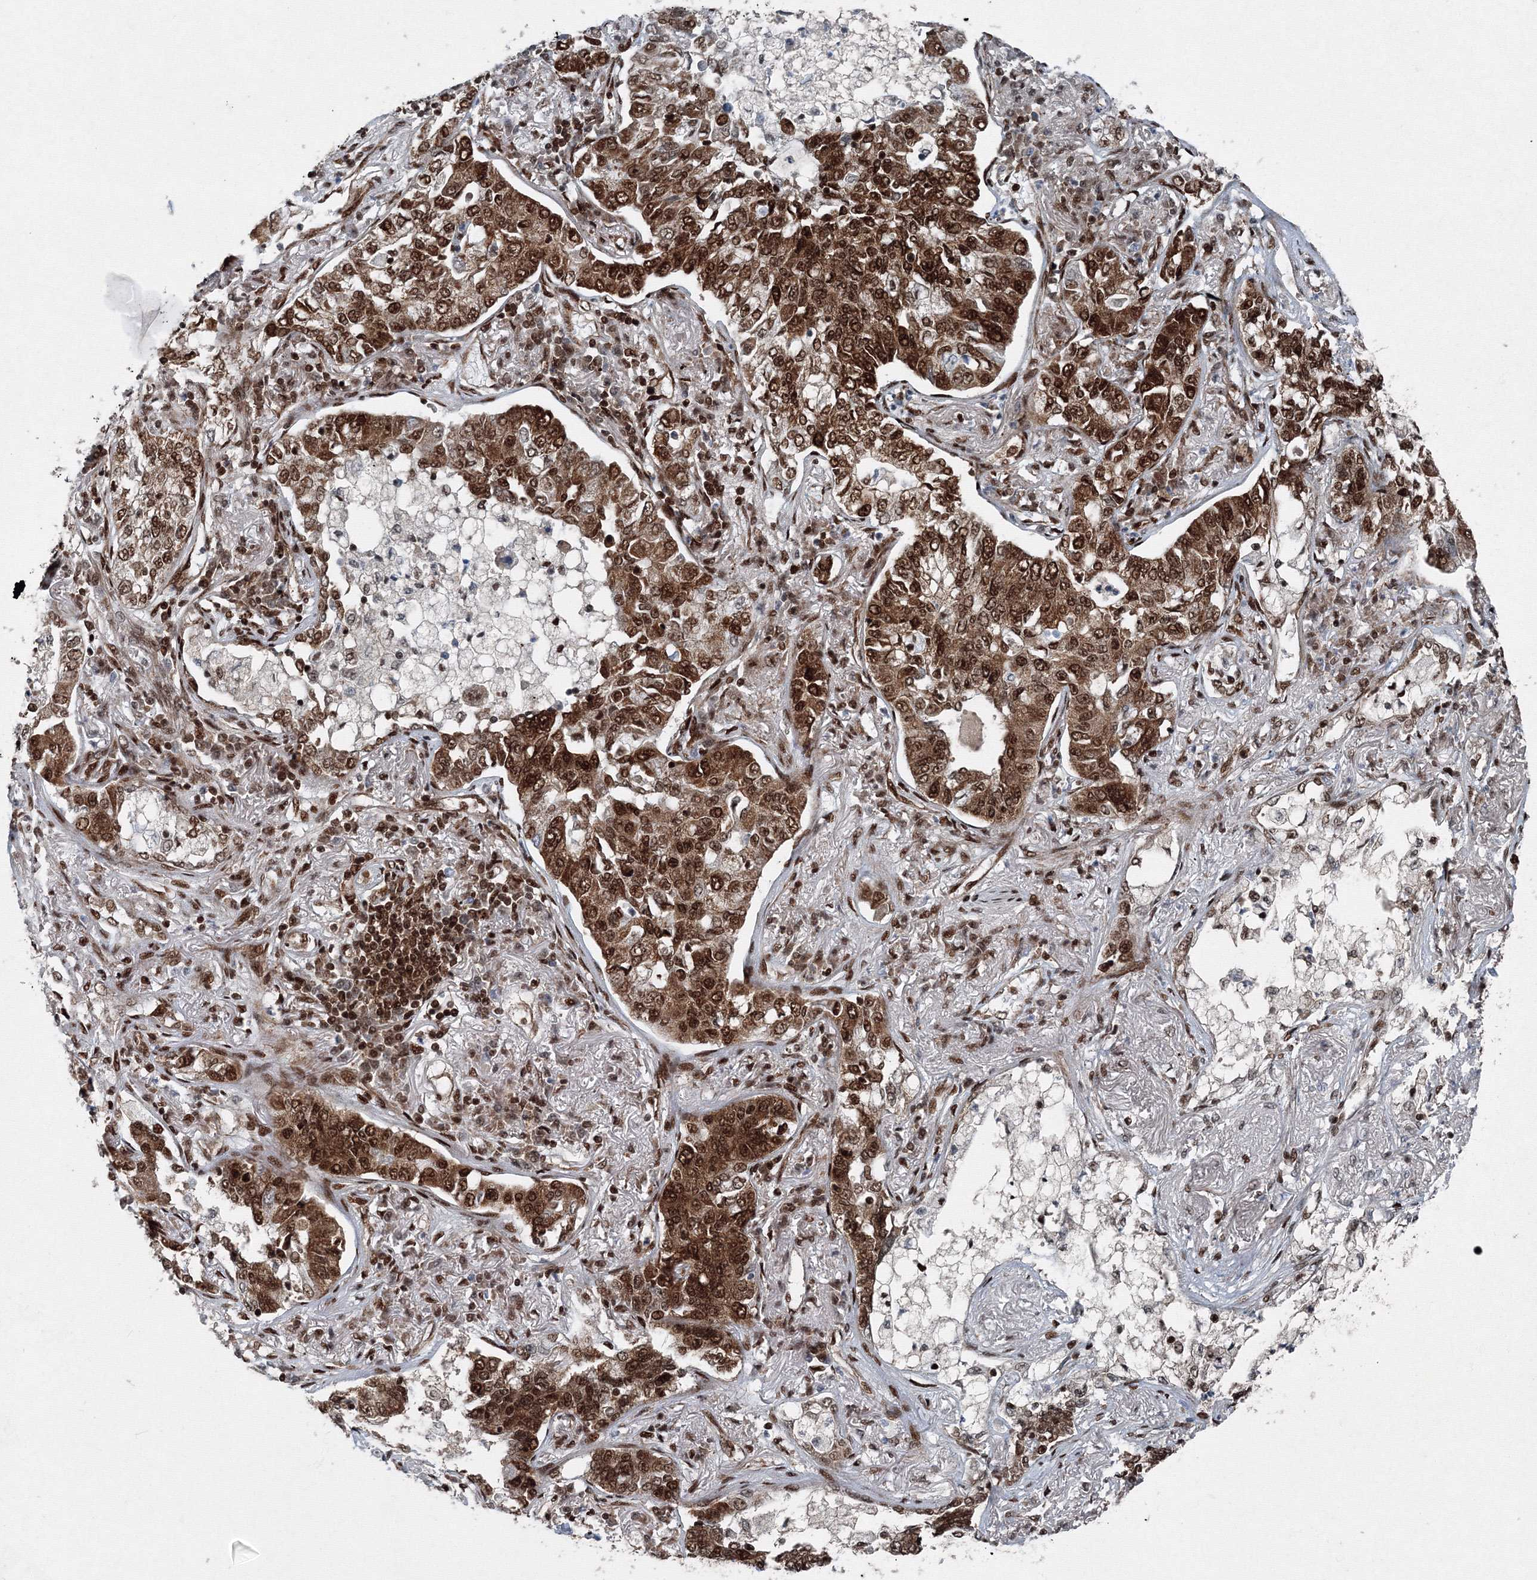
{"staining": {"intensity": "strong", "quantity": ">75%", "location": "cytoplasmic/membranous,nuclear"}, "tissue": "lung cancer", "cell_type": "Tumor cells", "image_type": "cancer", "snomed": [{"axis": "morphology", "description": "Adenocarcinoma, NOS"}, {"axis": "topography", "description": "Lung"}], "caption": "Brown immunohistochemical staining in human lung adenocarcinoma demonstrates strong cytoplasmic/membranous and nuclear expression in approximately >75% of tumor cells.", "gene": "SNRPC", "patient": {"sex": "male", "age": 49}}